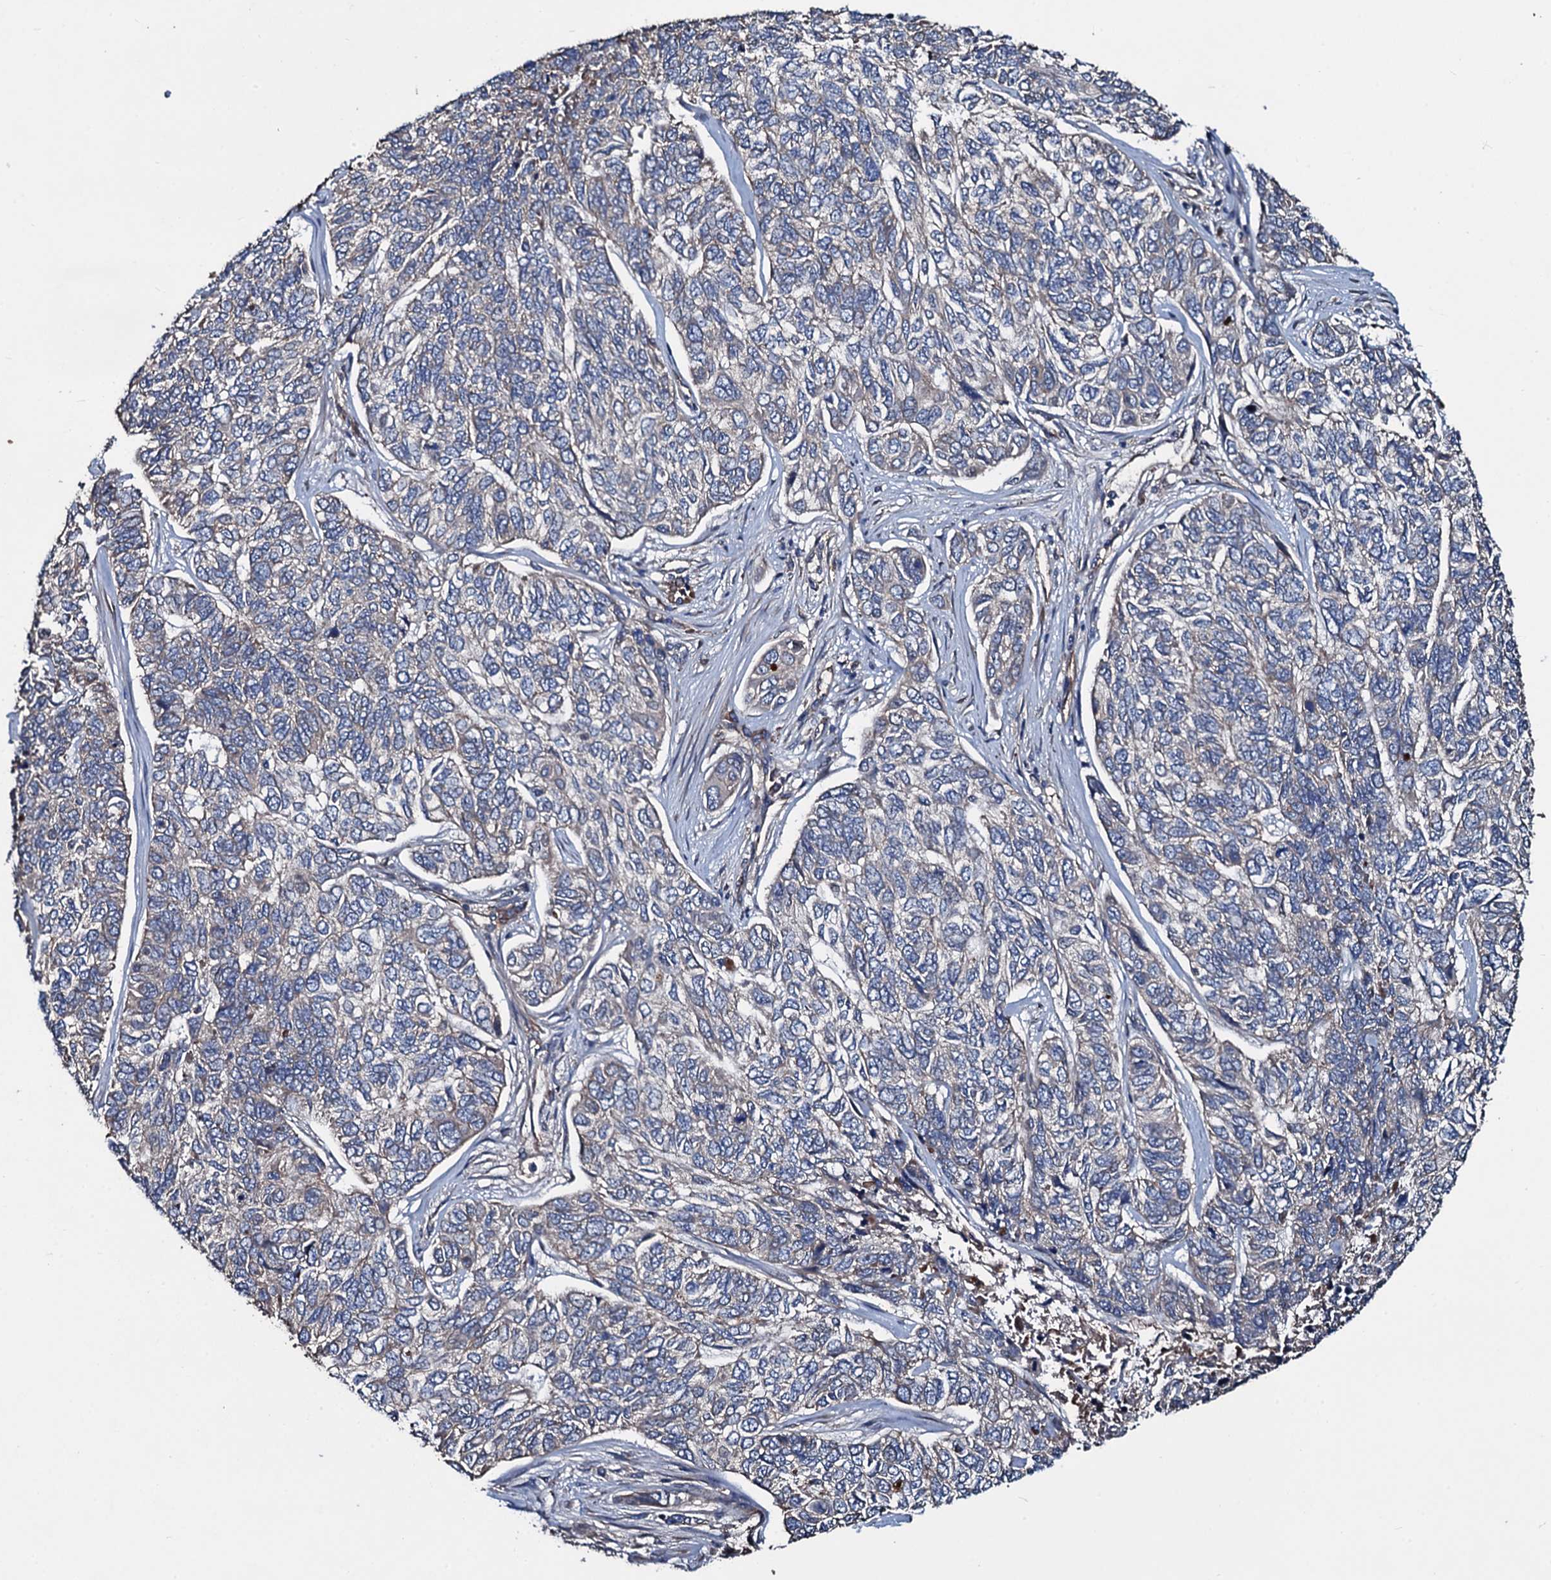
{"staining": {"intensity": "negative", "quantity": "none", "location": "none"}, "tissue": "skin cancer", "cell_type": "Tumor cells", "image_type": "cancer", "snomed": [{"axis": "morphology", "description": "Basal cell carcinoma"}, {"axis": "topography", "description": "Skin"}], "caption": "There is no significant positivity in tumor cells of skin cancer (basal cell carcinoma).", "gene": "DMAC2", "patient": {"sex": "female", "age": 65}}